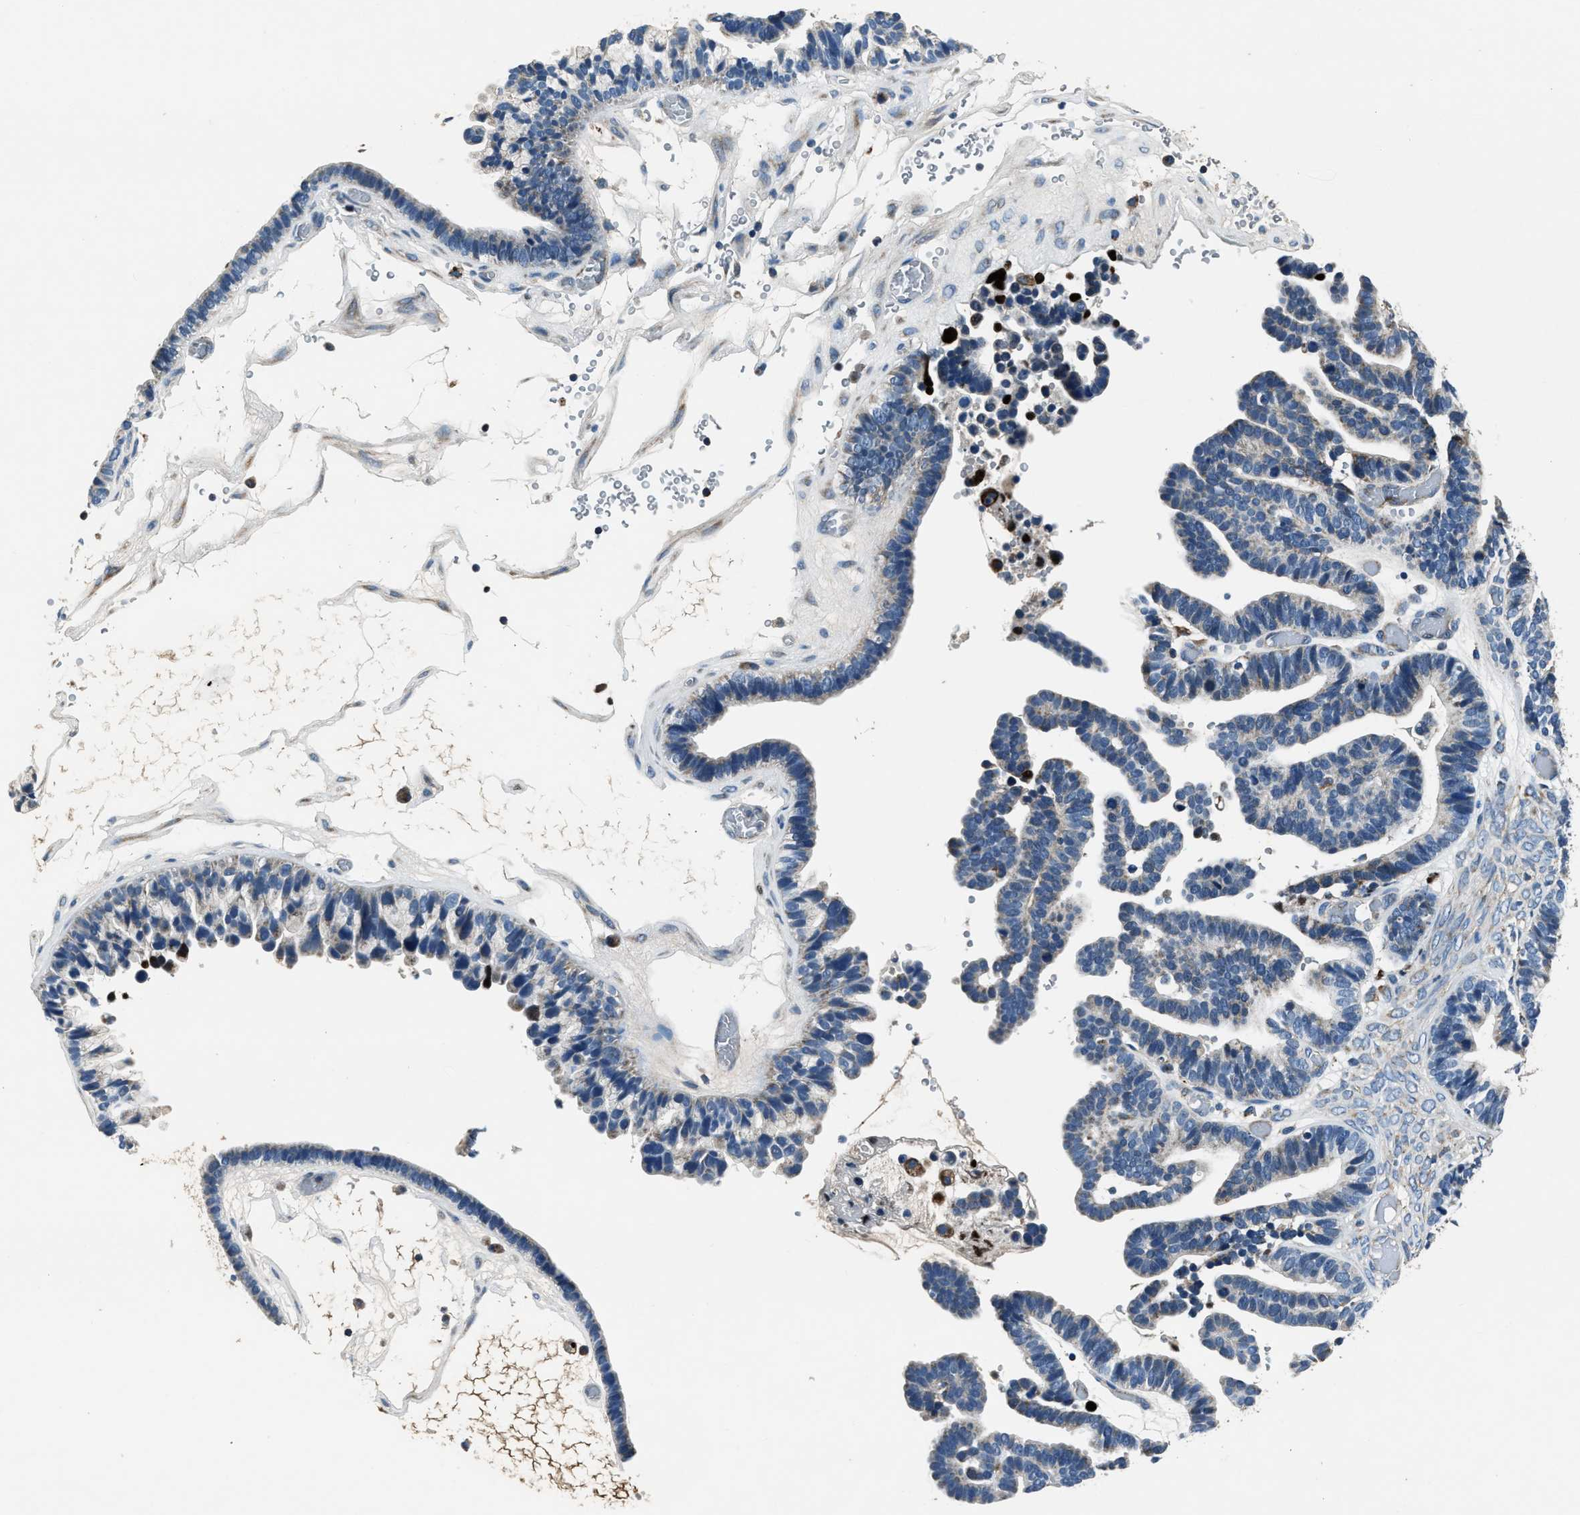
{"staining": {"intensity": "negative", "quantity": "none", "location": "none"}, "tissue": "ovarian cancer", "cell_type": "Tumor cells", "image_type": "cancer", "snomed": [{"axis": "morphology", "description": "Cystadenocarcinoma, serous, NOS"}, {"axis": "topography", "description": "Ovary"}], "caption": "Immunohistochemical staining of human ovarian serous cystadenocarcinoma reveals no significant expression in tumor cells.", "gene": "OGDH", "patient": {"sex": "female", "age": 56}}